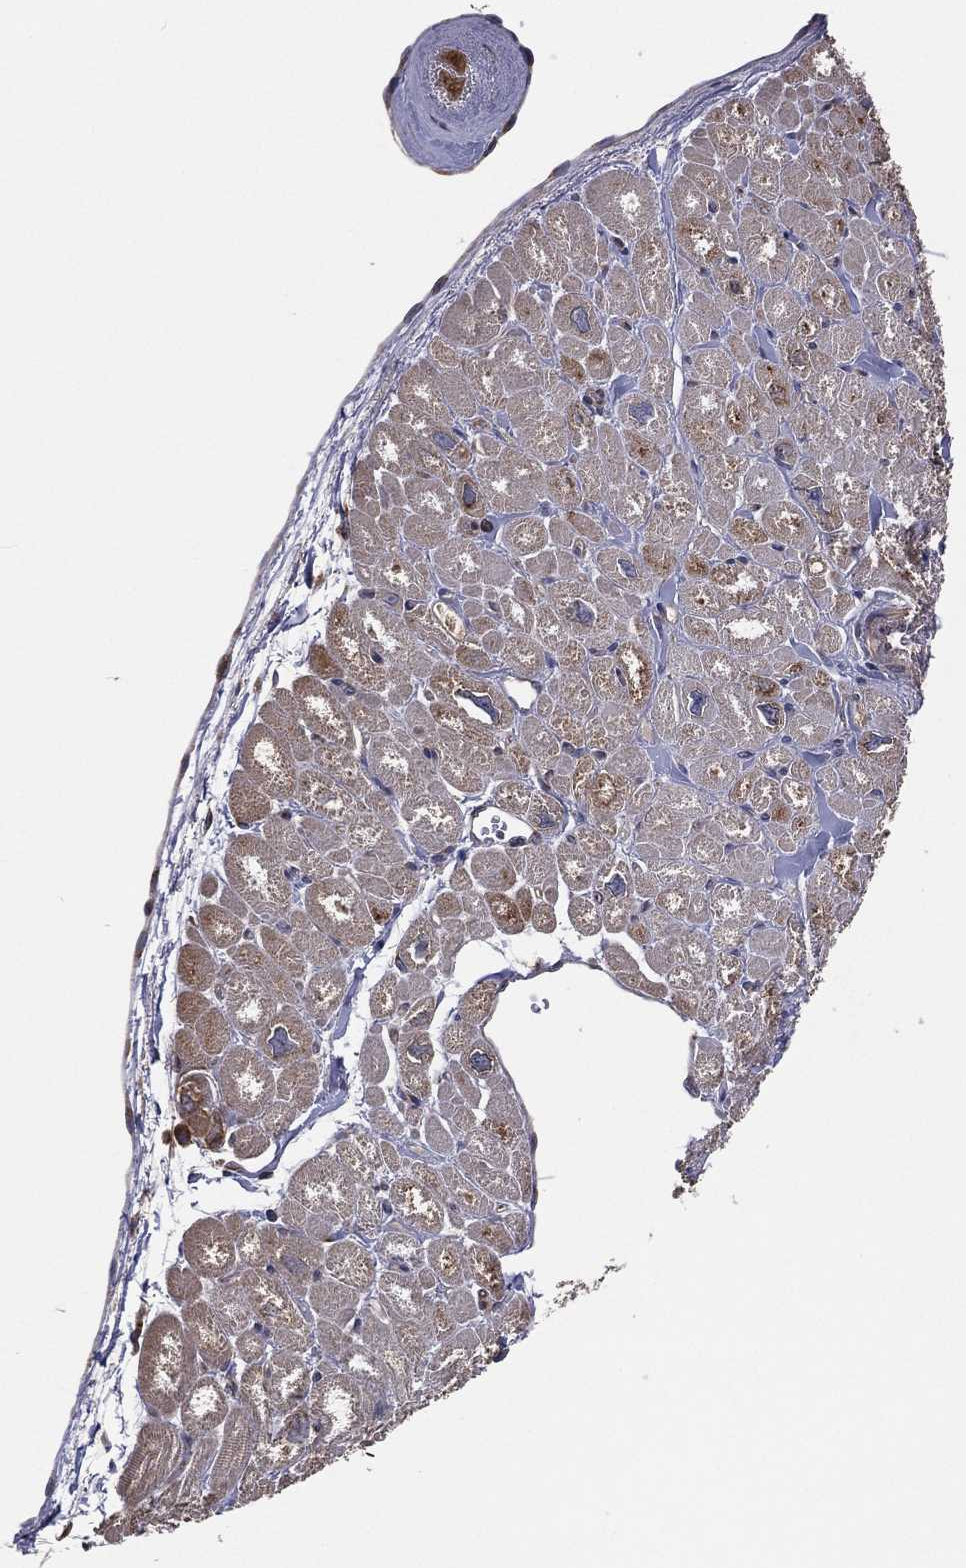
{"staining": {"intensity": "moderate", "quantity": "<25%", "location": "cytoplasmic/membranous"}, "tissue": "heart muscle", "cell_type": "Cardiomyocytes", "image_type": "normal", "snomed": [{"axis": "morphology", "description": "Normal tissue, NOS"}, {"axis": "topography", "description": "Heart"}], "caption": "About <25% of cardiomyocytes in normal heart muscle reveal moderate cytoplasmic/membranous protein expression as visualized by brown immunohistochemical staining.", "gene": "EIF2B5", "patient": {"sex": "male", "age": 55}}